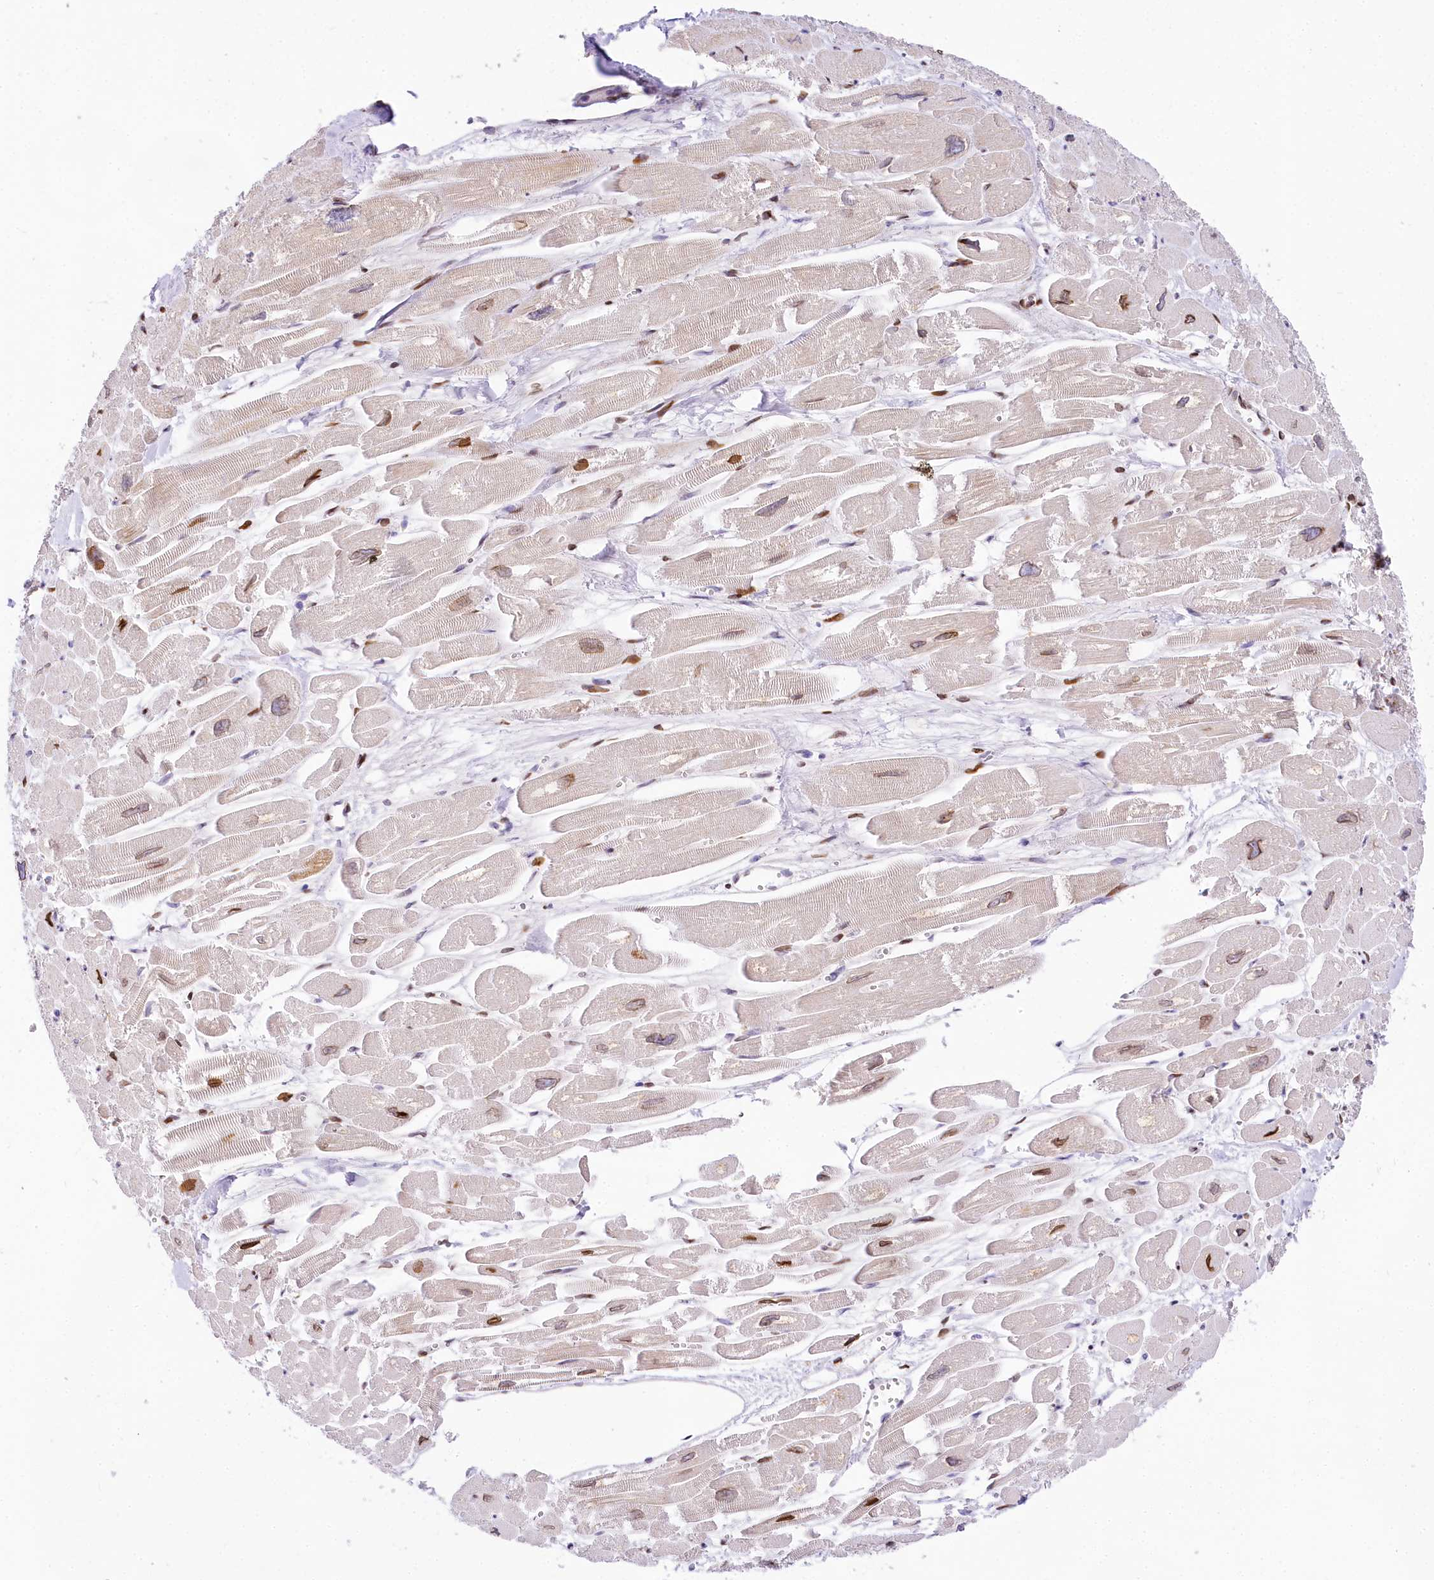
{"staining": {"intensity": "moderate", "quantity": "25%-75%", "location": "nuclear"}, "tissue": "heart muscle", "cell_type": "Cardiomyocytes", "image_type": "normal", "snomed": [{"axis": "morphology", "description": "Normal tissue, NOS"}, {"axis": "topography", "description": "Heart"}], "caption": "Cardiomyocytes show medium levels of moderate nuclear positivity in approximately 25%-75% of cells in unremarkable human heart muscle. (Brightfield microscopy of DAB IHC at high magnification).", "gene": "PPIP5K2", "patient": {"sex": "male", "age": 54}}